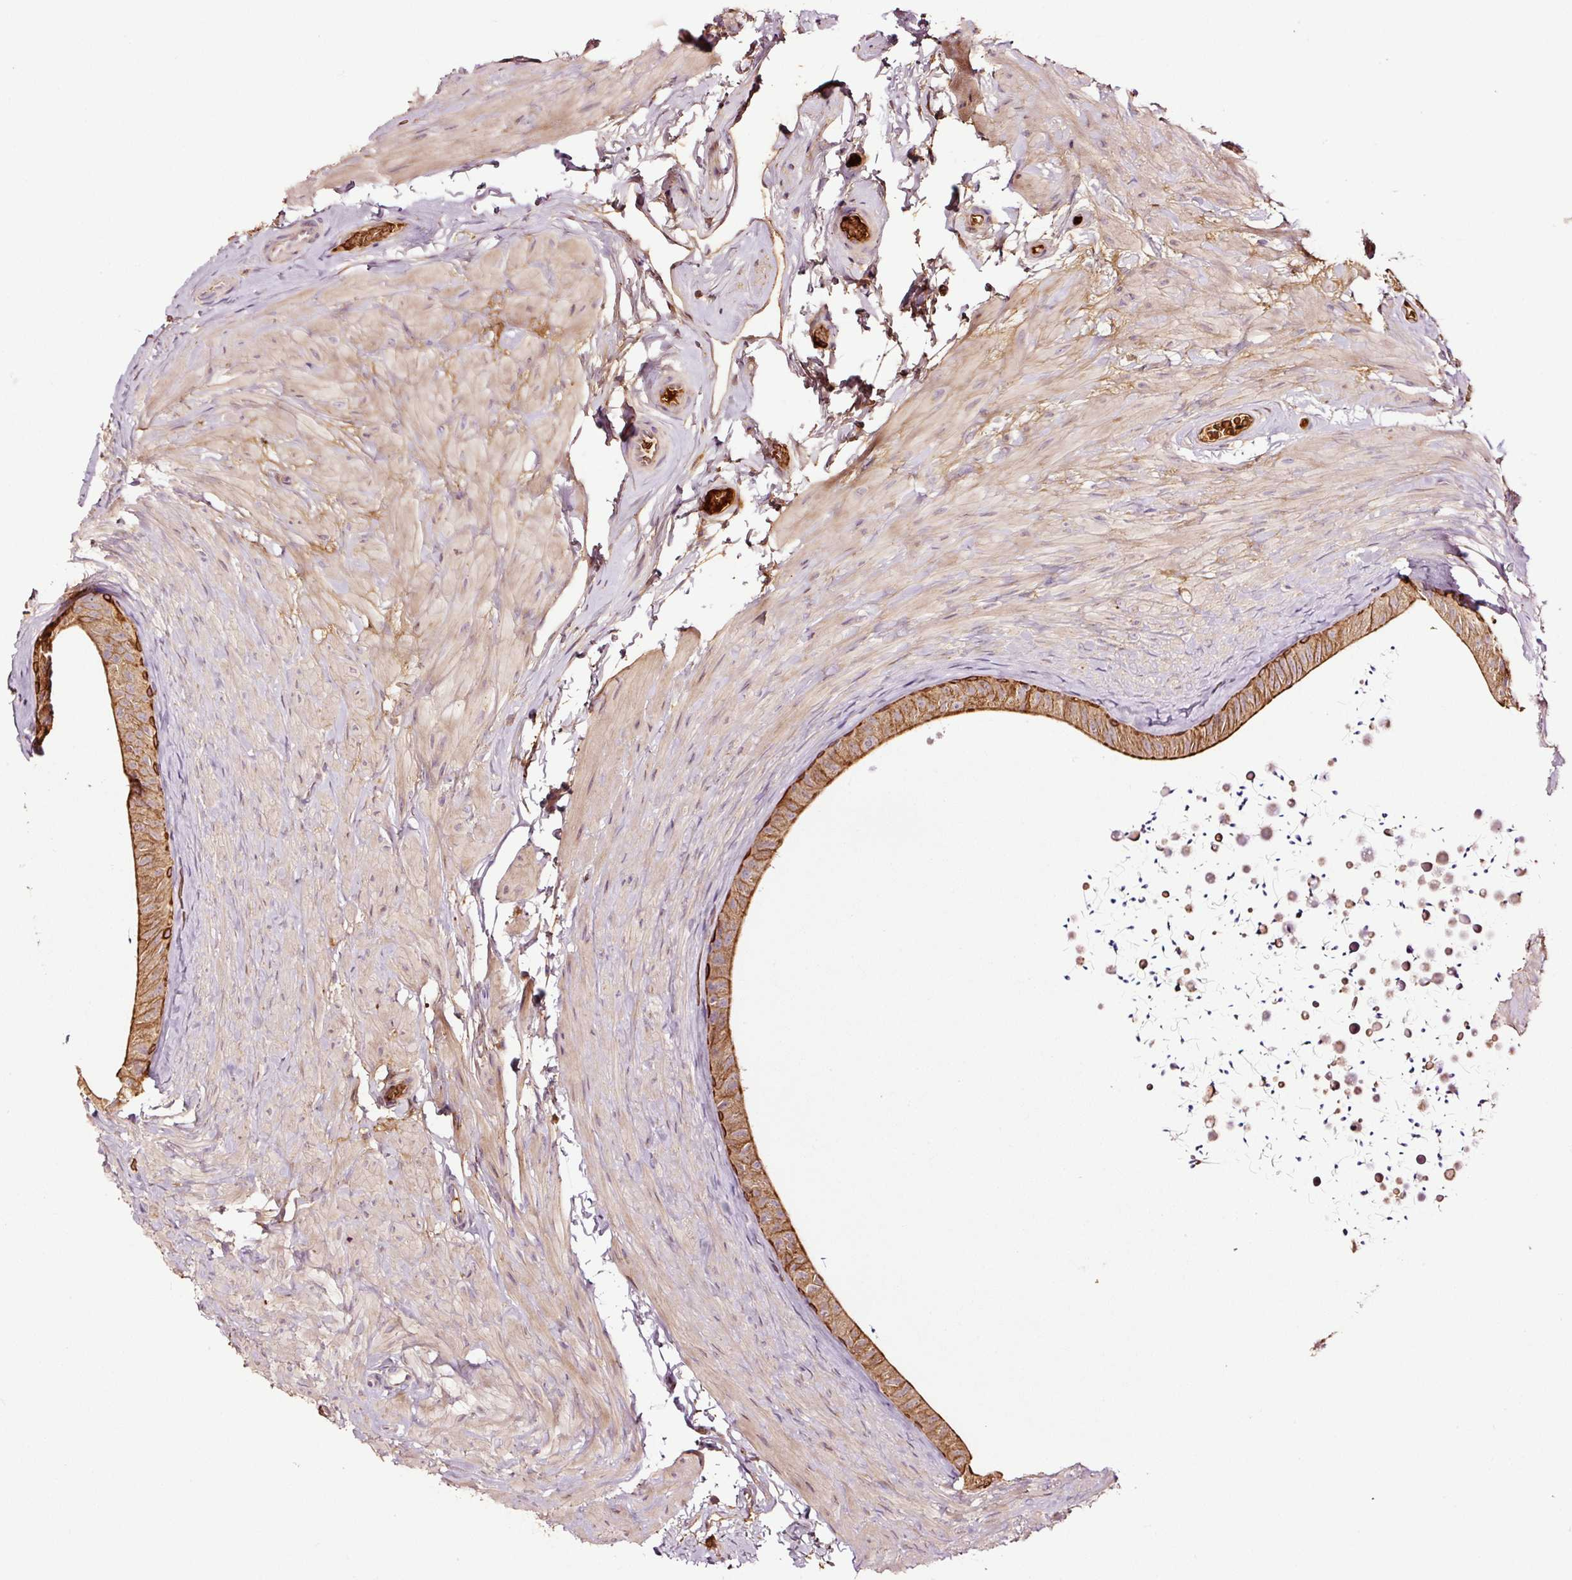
{"staining": {"intensity": "strong", "quantity": "25%-75%", "location": "cytoplasmic/membranous"}, "tissue": "epididymis", "cell_type": "Glandular cells", "image_type": "normal", "snomed": [{"axis": "morphology", "description": "Normal tissue, NOS"}, {"axis": "topography", "description": "Epididymis, spermatic cord, NOS"}, {"axis": "topography", "description": "Epididymis"}], "caption": "Glandular cells exhibit strong cytoplasmic/membranous expression in about 25%-75% of cells in unremarkable epididymis. (brown staining indicates protein expression, while blue staining denotes nuclei).", "gene": "PGLYRP2", "patient": {"sex": "male", "age": 31}}